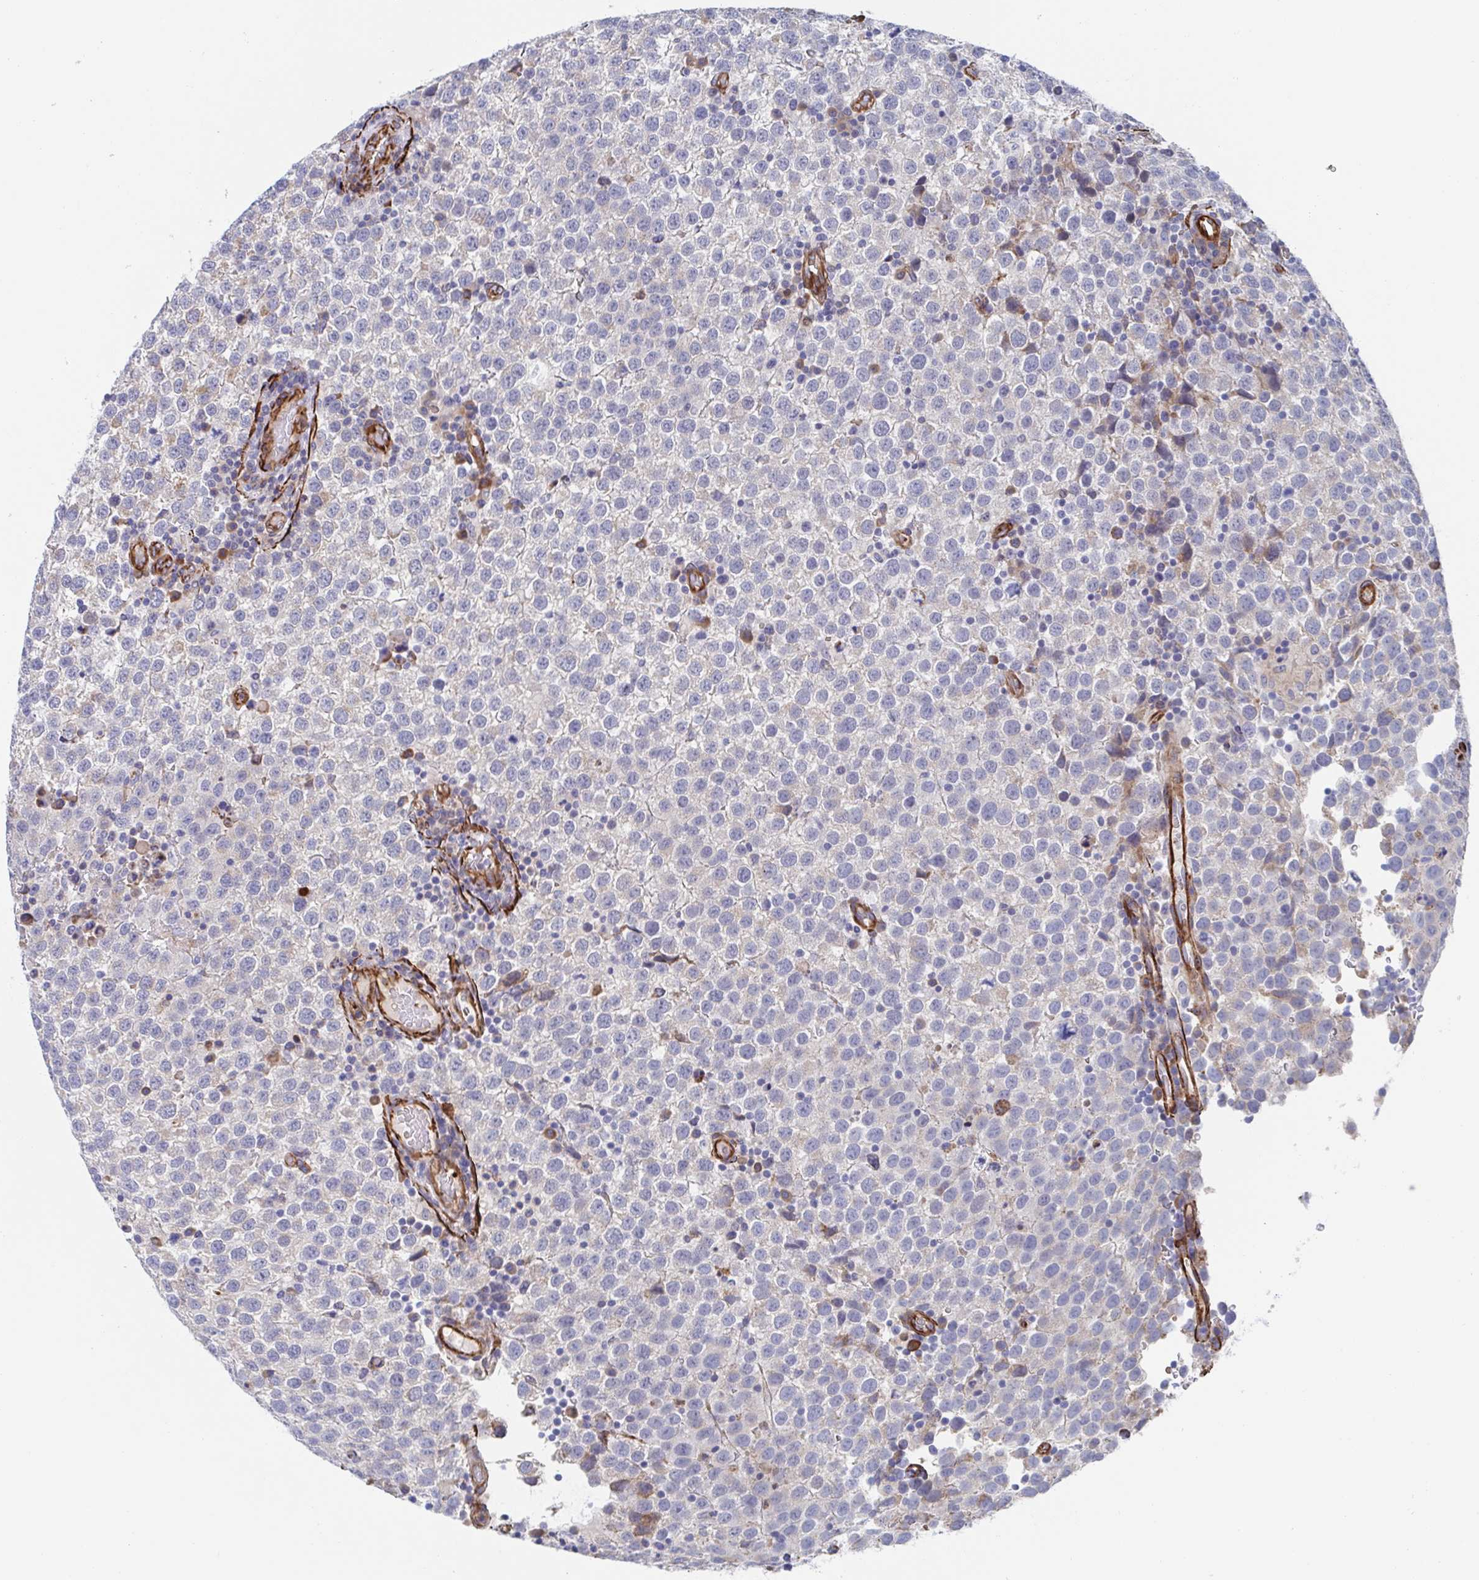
{"staining": {"intensity": "negative", "quantity": "none", "location": "none"}, "tissue": "testis cancer", "cell_type": "Tumor cells", "image_type": "cancer", "snomed": [{"axis": "morphology", "description": "Seminoma, NOS"}, {"axis": "topography", "description": "Testis"}], "caption": "This is an immunohistochemistry micrograph of seminoma (testis). There is no expression in tumor cells.", "gene": "KLC3", "patient": {"sex": "male", "age": 34}}